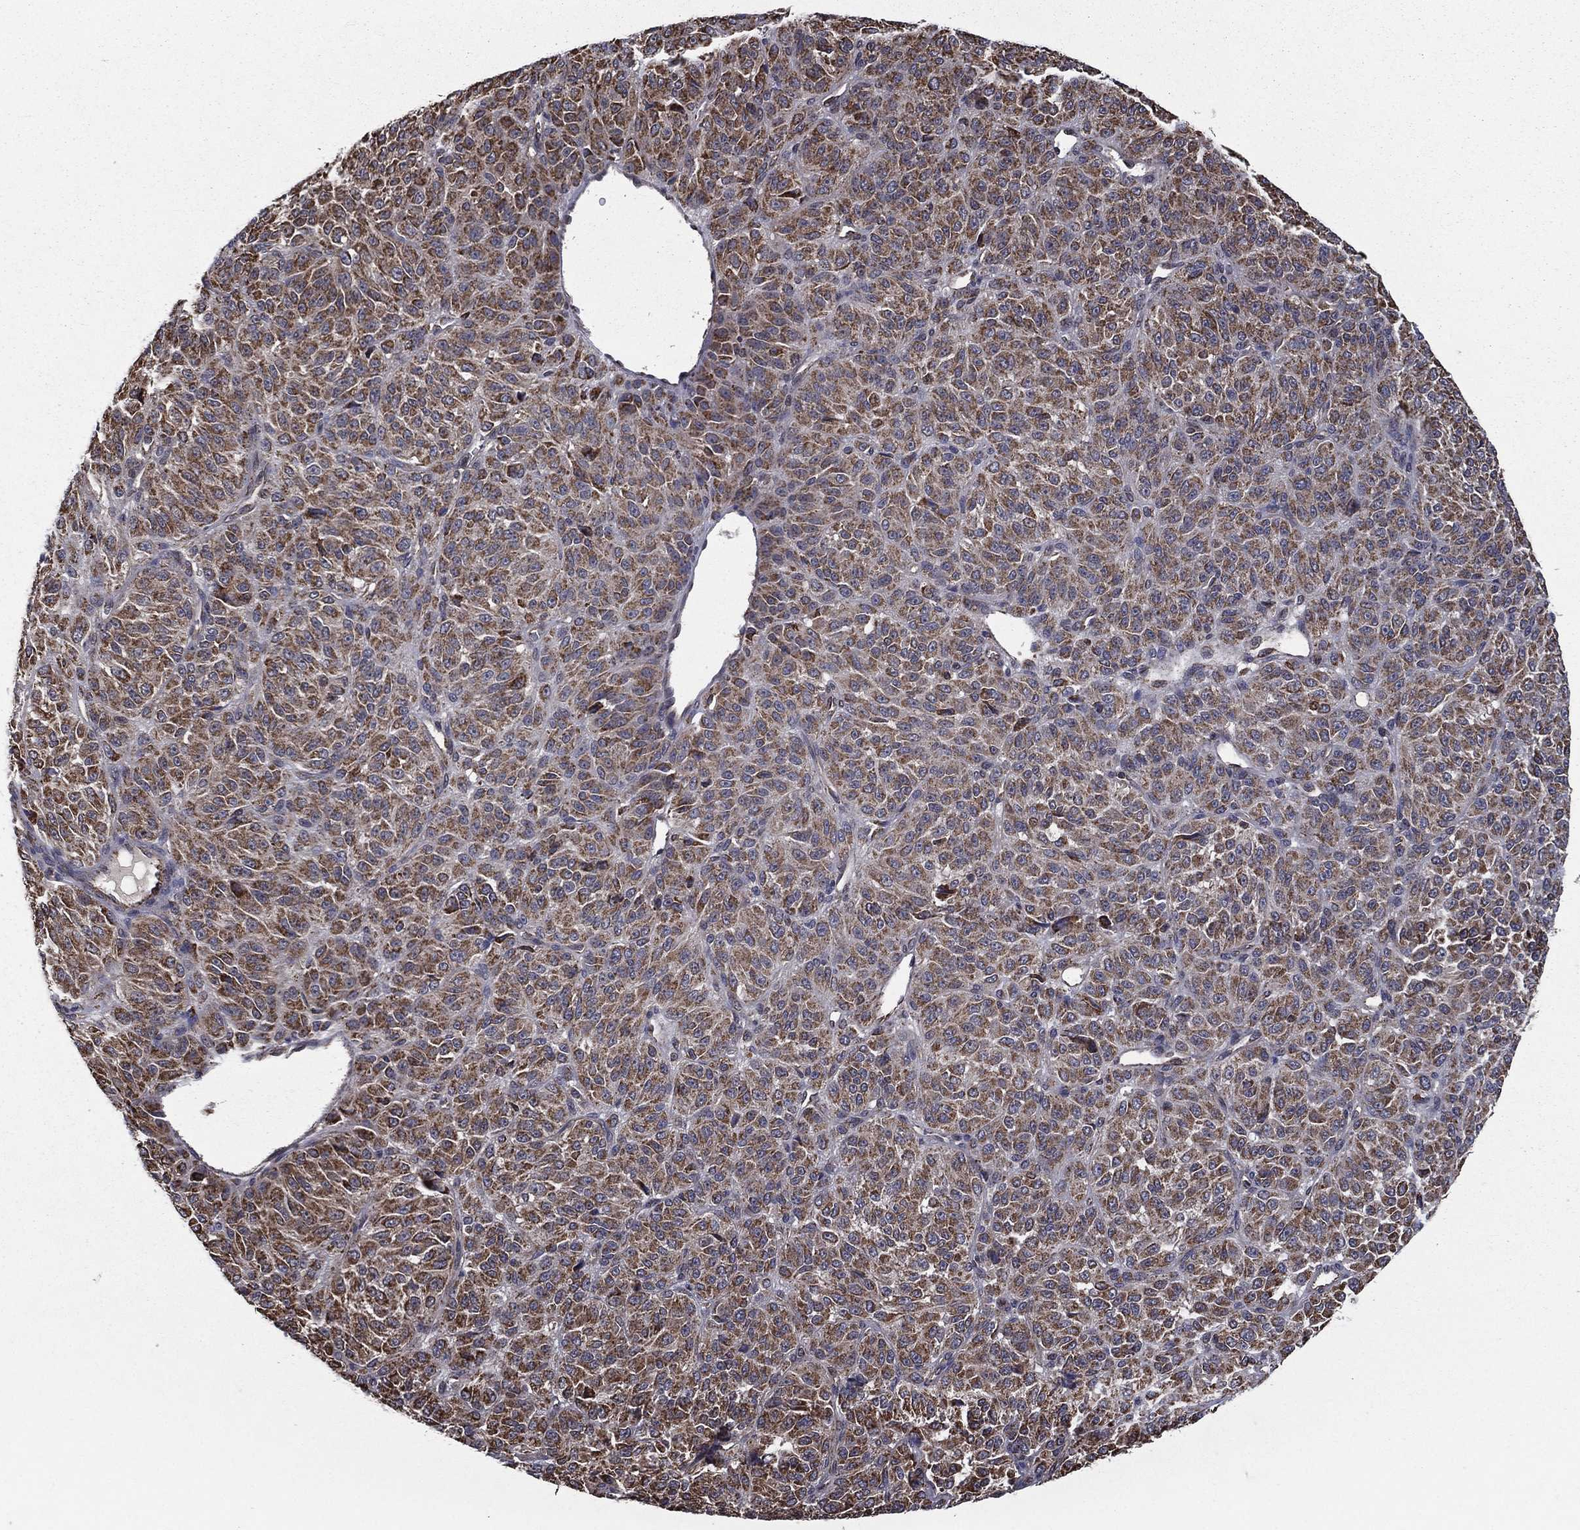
{"staining": {"intensity": "moderate", "quantity": ">75%", "location": "cytoplasmic/membranous"}, "tissue": "melanoma", "cell_type": "Tumor cells", "image_type": "cancer", "snomed": [{"axis": "morphology", "description": "Malignant melanoma, Metastatic site"}, {"axis": "topography", "description": "Brain"}], "caption": "Immunohistochemistry (IHC) micrograph of human malignant melanoma (metastatic site) stained for a protein (brown), which displays medium levels of moderate cytoplasmic/membranous expression in approximately >75% of tumor cells.", "gene": "RIGI", "patient": {"sex": "female", "age": 56}}